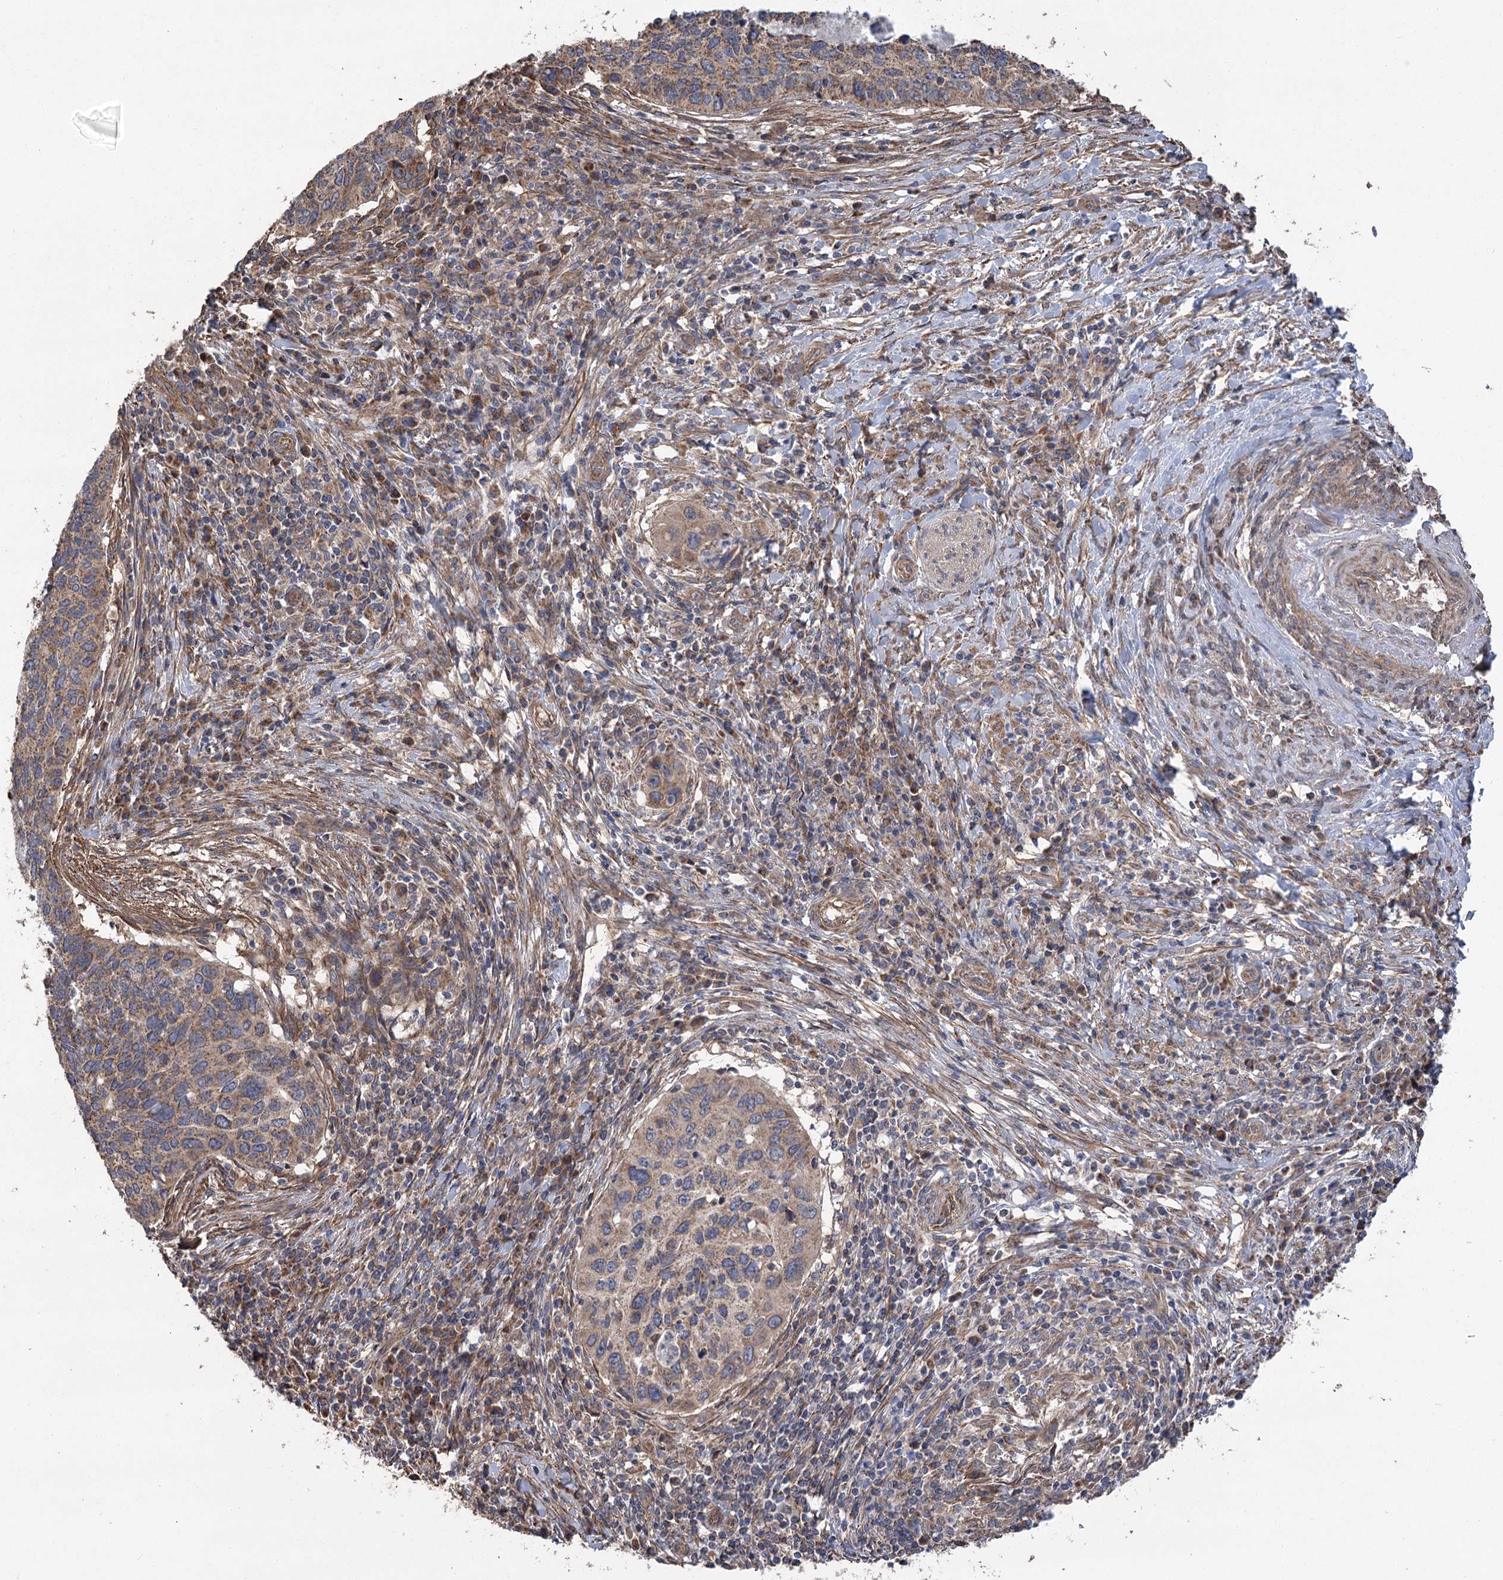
{"staining": {"intensity": "moderate", "quantity": ">75%", "location": "cytoplasmic/membranous"}, "tissue": "cervical cancer", "cell_type": "Tumor cells", "image_type": "cancer", "snomed": [{"axis": "morphology", "description": "Squamous cell carcinoma, NOS"}, {"axis": "topography", "description": "Cervix"}], "caption": "Cervical cancer stained with DAB immunohistochemistry exhibits medium levels of moderate cytoplasmic/membranous staining in about >75% of tumor cells. Nuclei are stained in blue.", "gene": "RWDD4", "patient": {"sex": "female", "age": 38}}